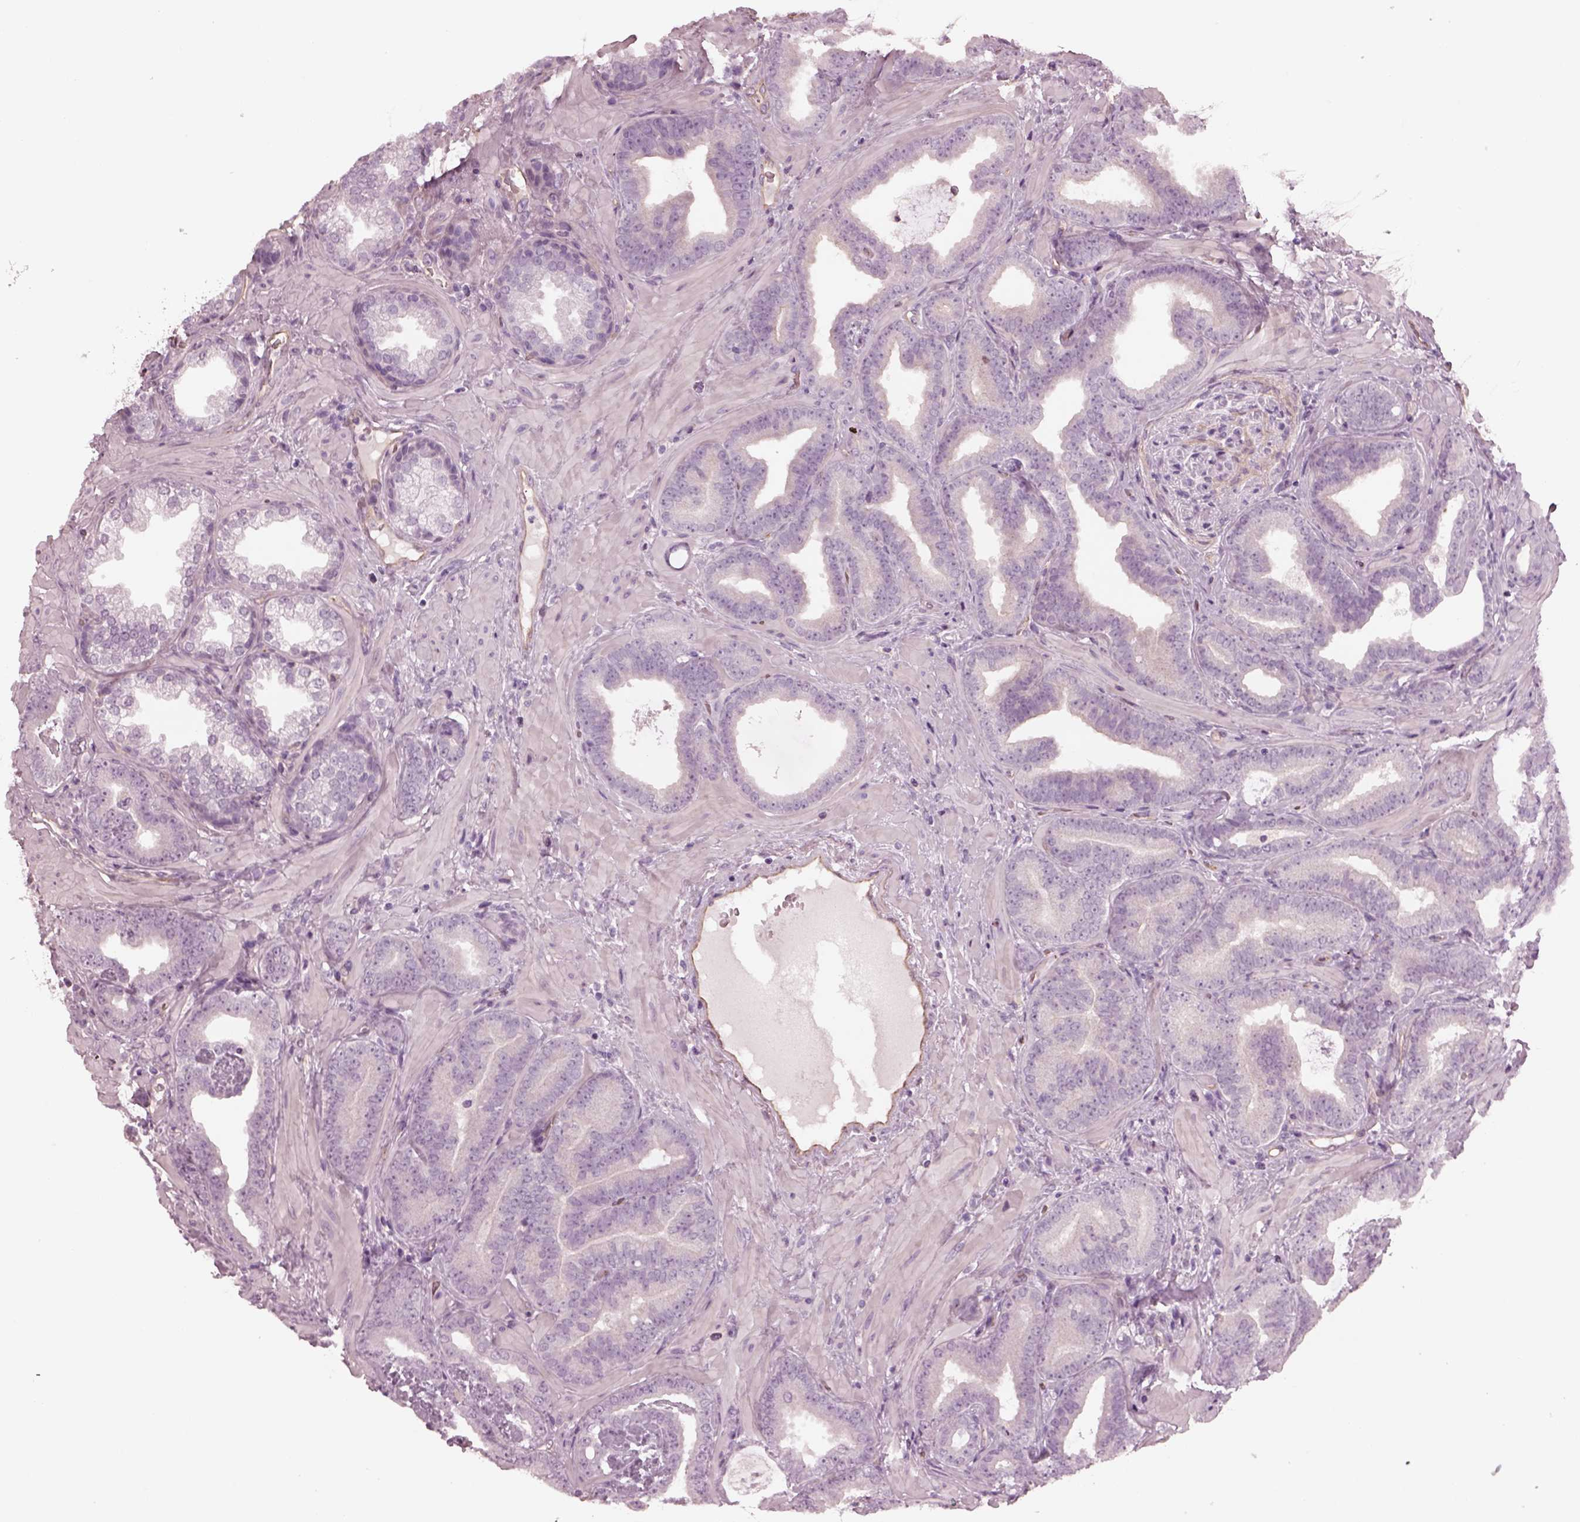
{"staining": {"intensity": "negative", "quantity": "none", "location": "none"}, "tissue": "prostate cancer", "cell_type": "Tumor cells", "image_type": "cancer", "snomed": [{"axis": "morphology", "description": "Adenocarcinoma, Low grade"}, {"axis": "topography", "description": "Prostate"}], "caption": "An image of prostate cancer (adenocarcinoma (low-grade)) stained for a protein displays no brown staining in tumor cells. (DAB immunohistochemistry visualized using brightfield microscopy, high magnification).", "gene": "EIF4E1B", "patient": {"sex": "male", "age": 63}}